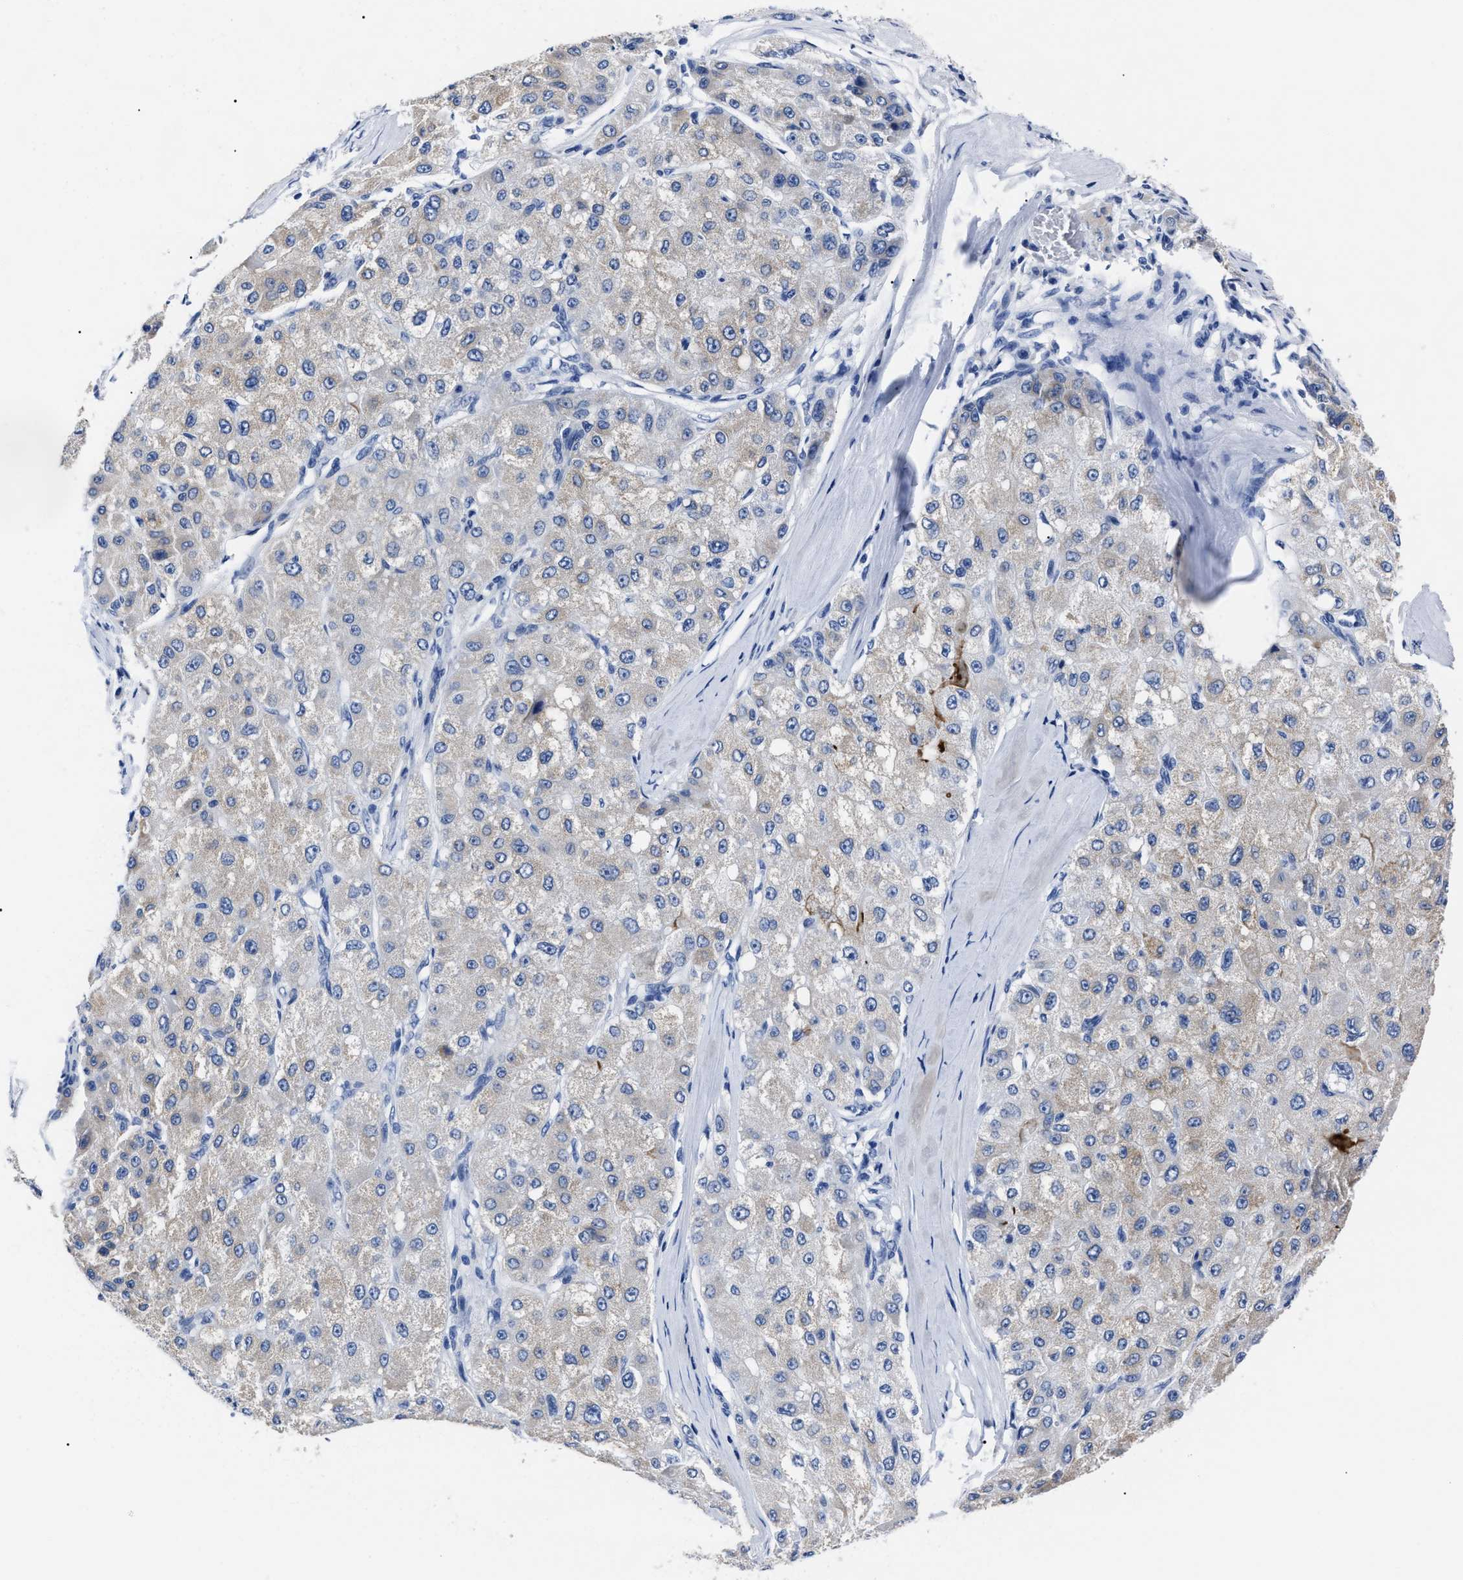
{"staining": {"intensity": "negative", "quantity": "none", "location": "none"}, "tissue": "liver cancer", "cell_type": "Tumor cells", "image_type": "cancer", "snomed": [{"axis": "morphology", "description": "Carcinoma, Hepatocellular, NOS"}, {"axis": "topography", "description": "Liver"}], "caption": "Immunohistochemistry (IHC) image of human liver hepatocellular carcinoma stained for a protein (brown), which reveals no positivity in tumor cells. (Immunohistochemistry, brightfield microscopy, high magnification).", "gene": "ALPG", "patient": {"sex": "male", "age": 80}}